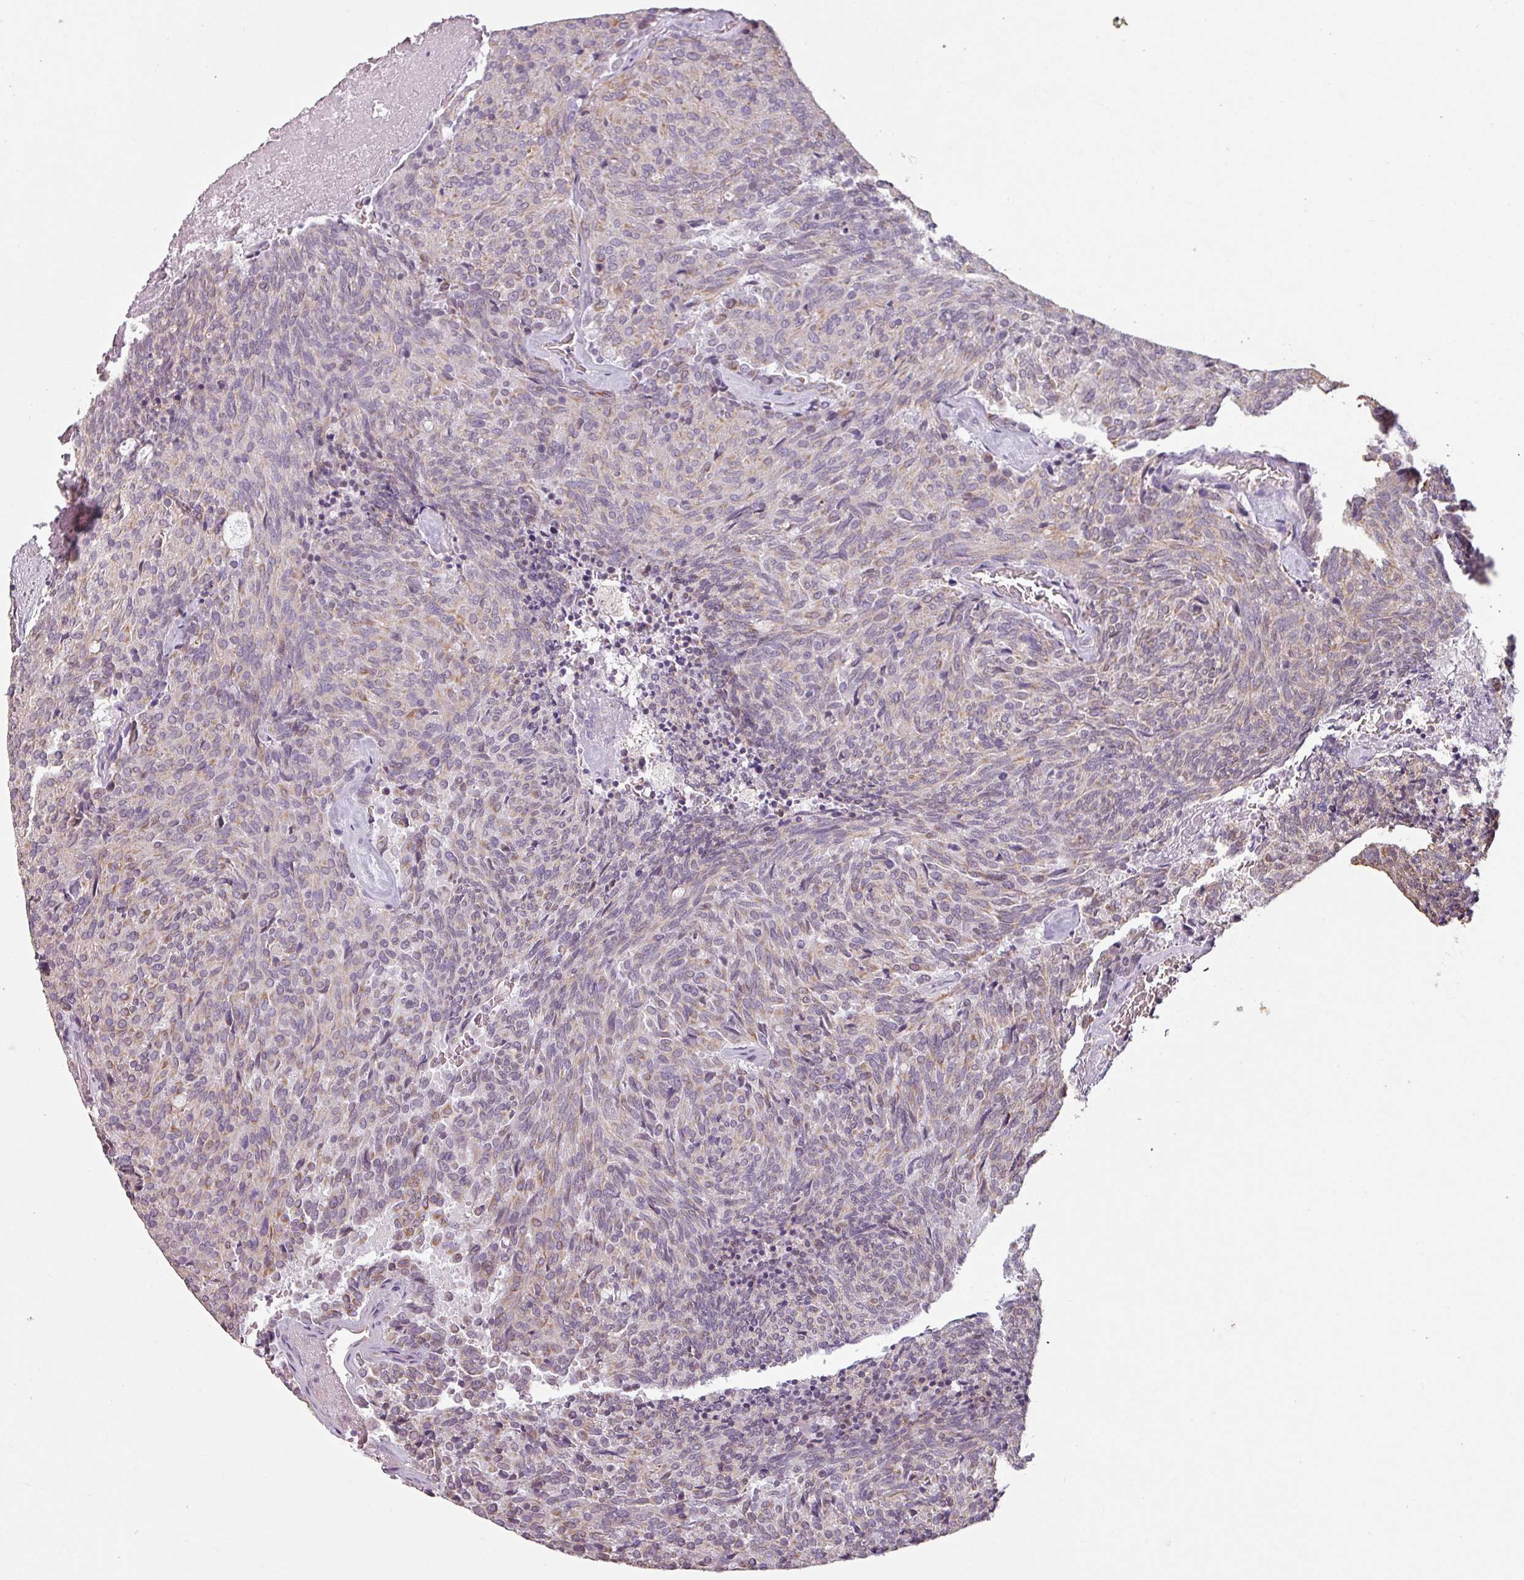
{"staining": {"intensity": "weak", "quantity": "25%-75%", "location": "cytoplasmic/membranous"}, "tissue": "carcinoid", "cell_type": "Tumor cells", "image_type": "cancer", "snomed": [{"axis": "morphology", "description": "Carcinoid, malignant, NOS"}, {"axis": "topography", "description": "Pancreas"}], "caption": "There is low levels of weak cytoplasmic/membranous staining in tumor cells of malignant carcinoid, as demonstrated by immunohistochemical staining (brown color).", "gene": "LYPLA1", "patient": {"sex": "female", "age": 54}}